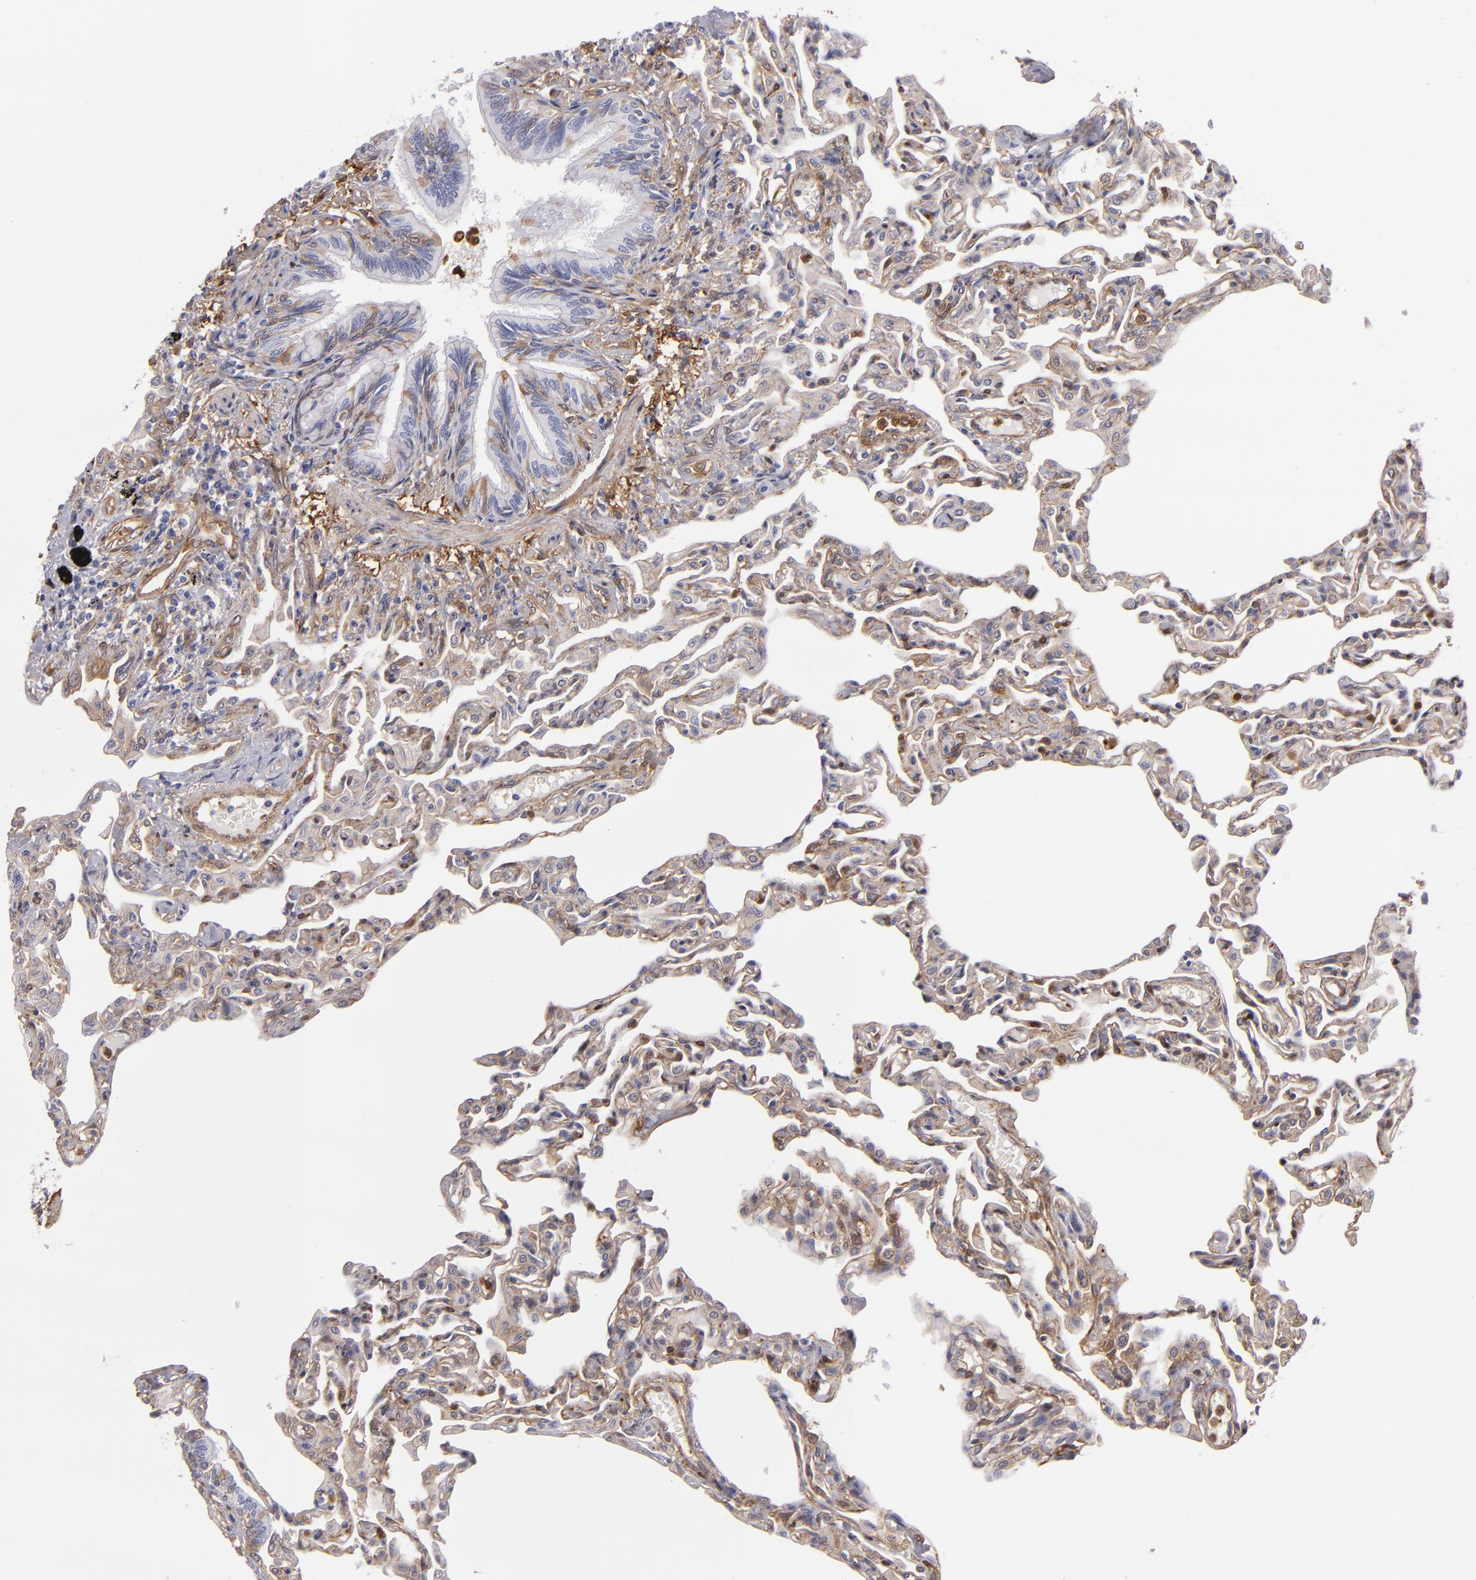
{"staining": {"intensity": "negative", "quantity": "none", "location": "none"}, "tissue": "lung", "cell_type": "Alveolar cells", "image_type": "normal", "snomed": [{"axis": "morphology", "description": "Normal tissue, NOS"}, {"axis": "topography", "description": "Lung"}], "caption": "Immunohistochemistry (IHC) histopathology image of normal human lung stained for a protein (brown), which displays no positivity in alveolar cells. (Brightfield microscopy of DAB IHC at high magnification).", "gene": "VCL", "patient": {"sex": "female", "age": 49}}